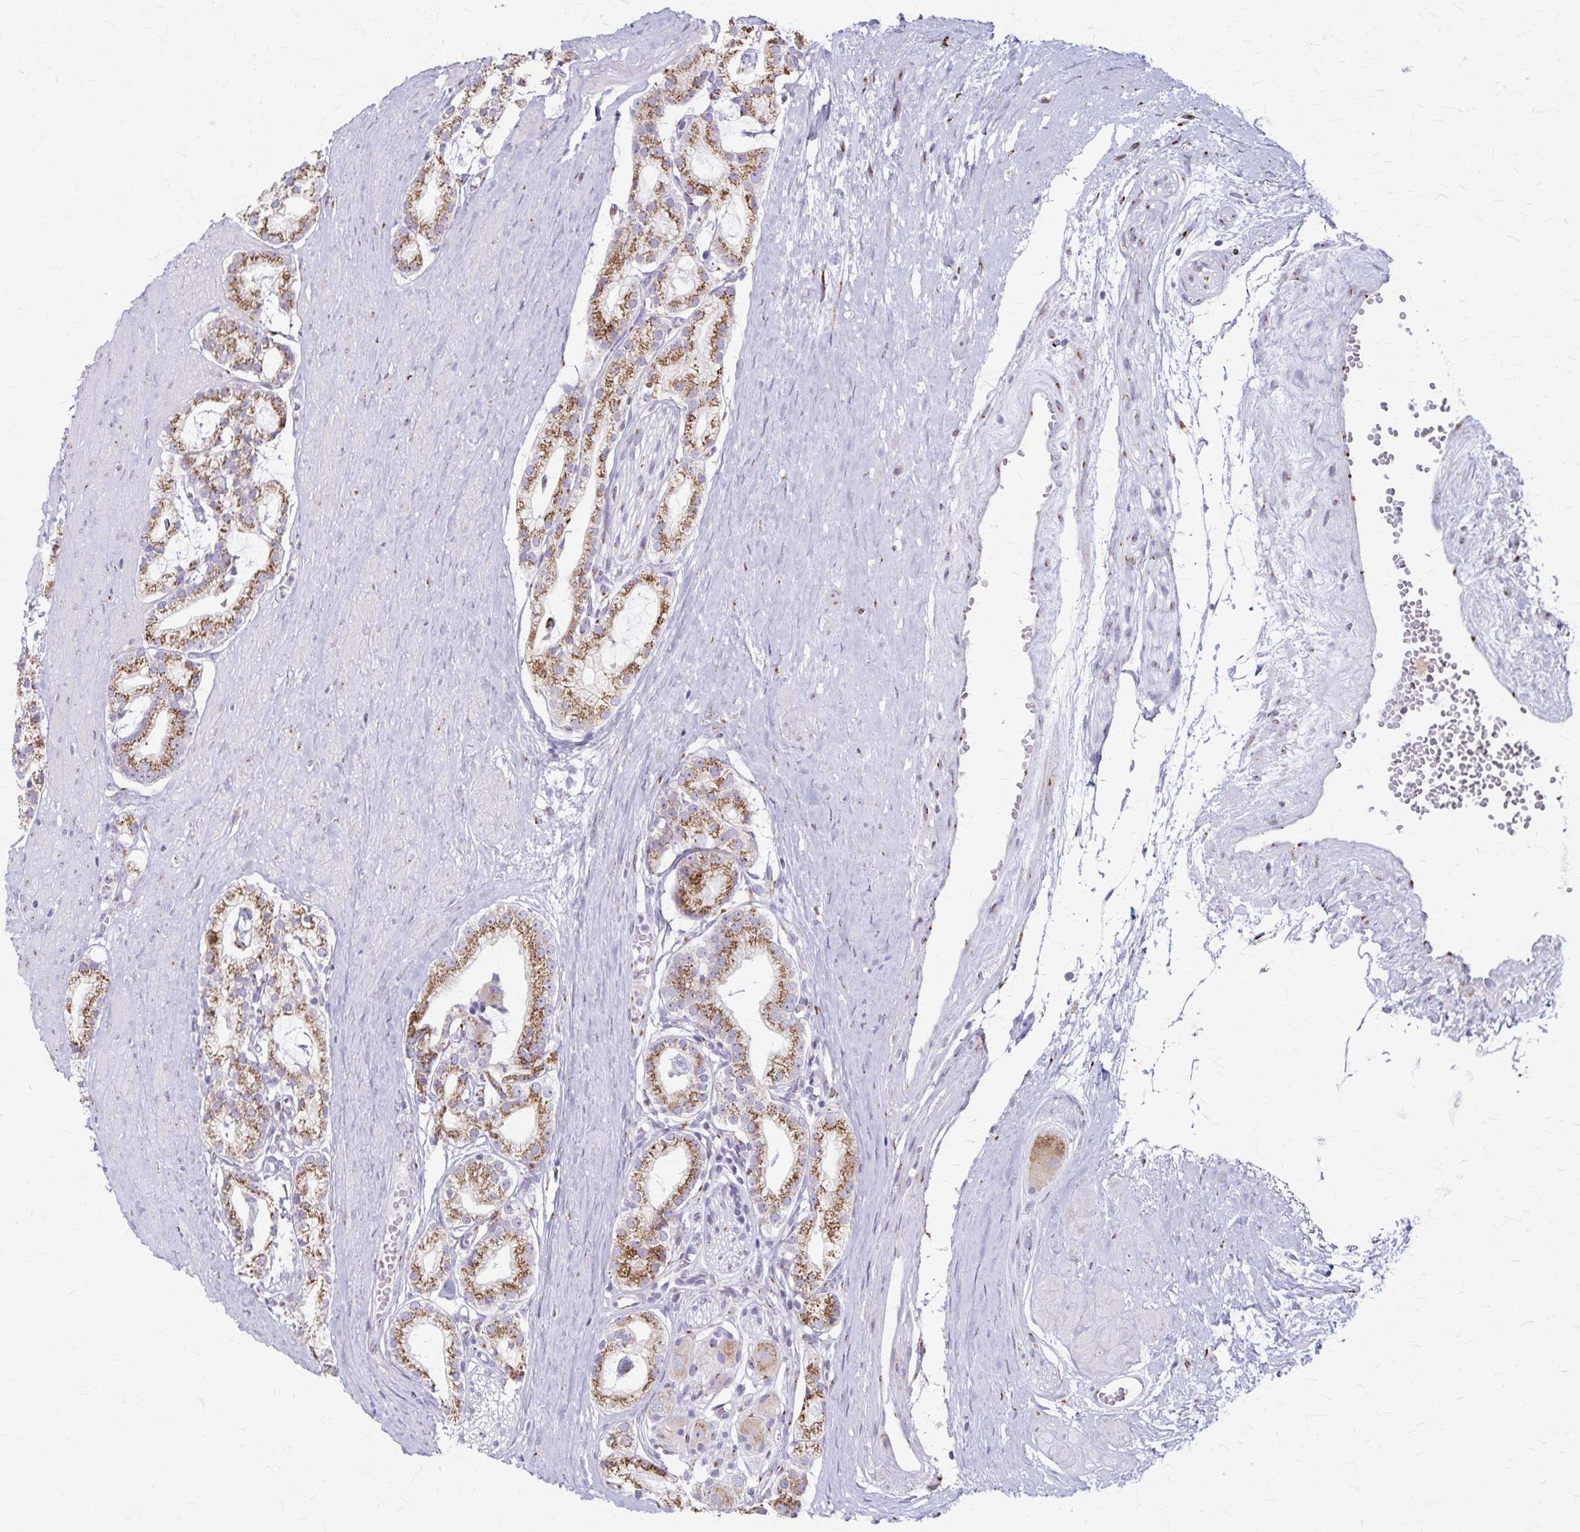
{"staining": {"intensity": "moderate", "quantity": ">75%", "location": "cytoplasmic/membranous"}, "tissue": "prostate cancer", "cell_type": "Tumor cells", "image_type": "cancer", "snomed": [{"axis": "morphology", "description": "Adenocarcinoma, High grade"}, {"axis": "topography", "description": "Prostate"}], "caption": "DAB immunohistochemical staining of human prostate cancer displays moderate cytoplasmic/membranous protein staining in approximately >75% of tumor cells.", "gene": "MCFD2", "patient": {"sex": "male", "age": 71}}